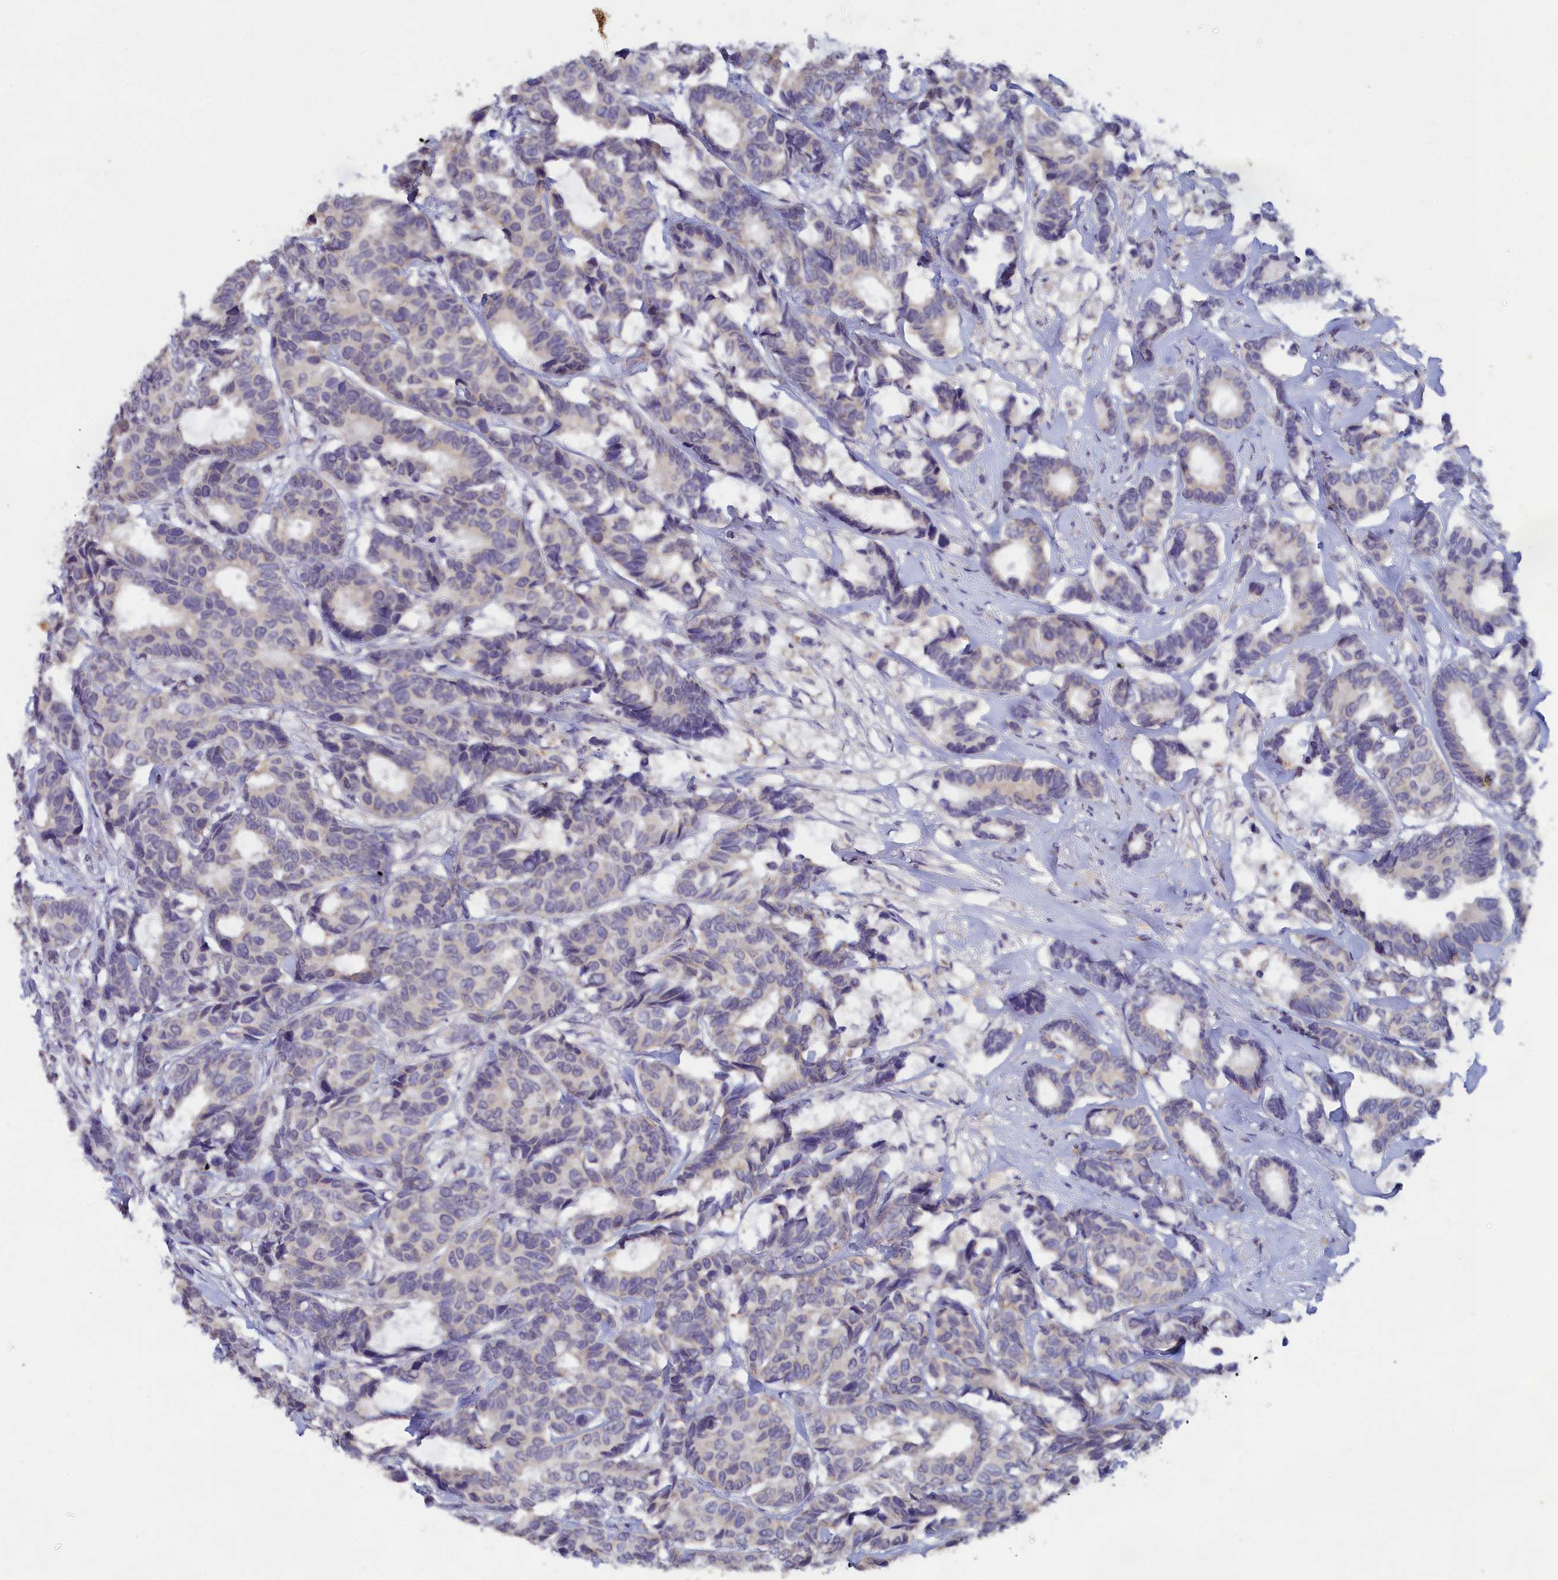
{"staining": {"intensity": "negative", "quantity": "none", "location": "none"}, "tissue": "breast cancer", "cell_type": "Tumor cells", "image_type": "cancer", "snomed": [{"axis": "morphology", "description": "Duct carcinoma"}, {"axis": "topography", "description": "Breast"}], "caption": "Breast invasive ductal carcinoma stained for a protein using immunohistochemistry (IHC) demonstrates no positivity tumor cells.", "gene": "LRIF1", "patient": {"sex": "female", "age": 87}}